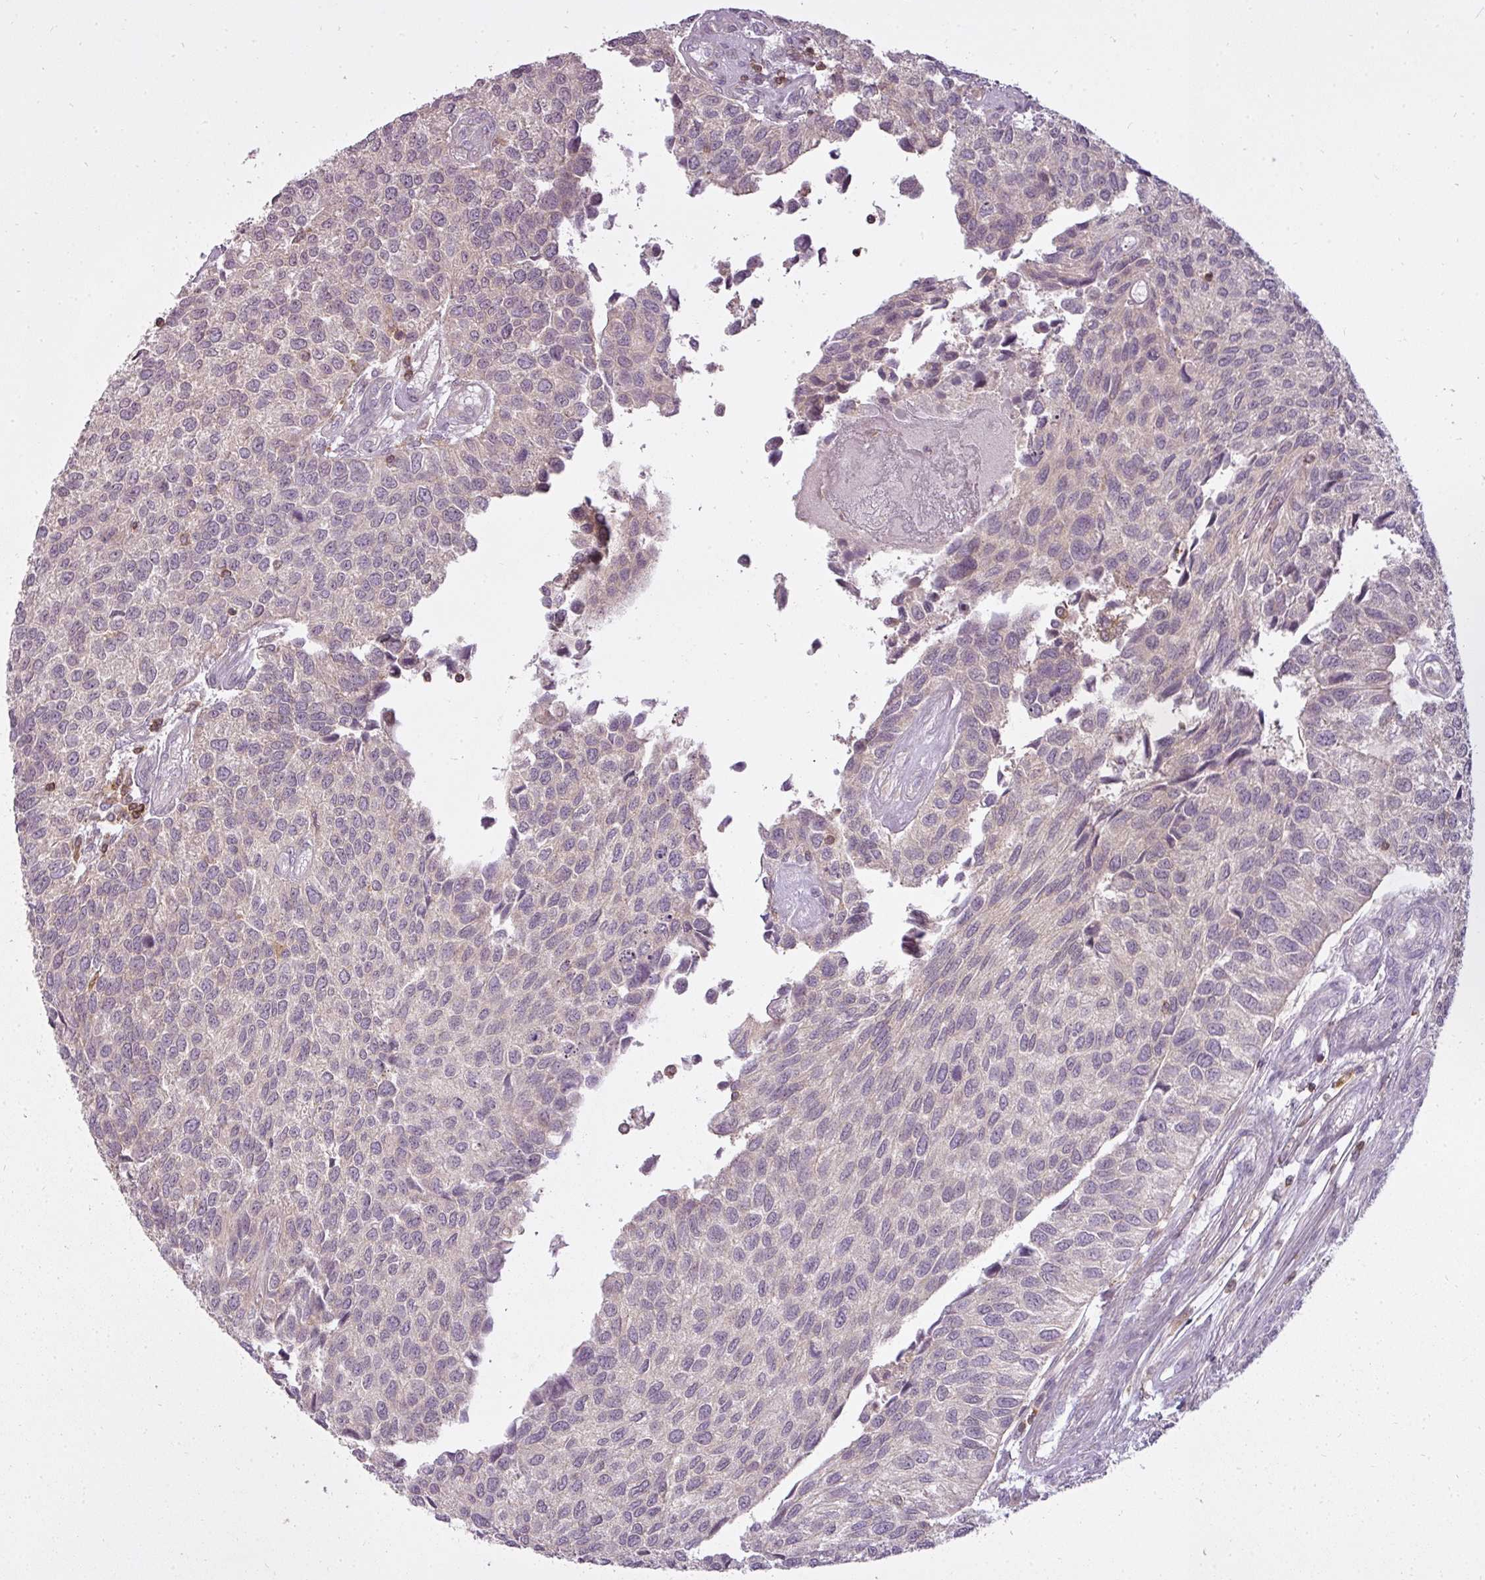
{"staining": {"intensity": "negative", "quantity": "none", "location": "none"}, "tissue": "urothelial cancer", "cell_type": "Tumor cells", "image_type": "cancer", "snomed": [{"axis": "morphology", "description": "Urothelial carcinoma, NOS"}, {"axis": "topography", "description": "Urinary bladder"}], "caption": "Urothelial cancer was stained to show a protein in brown. There is no significant staining in tumor cells.", "gene": "STK4", "patient": {"sex": "male", "age": 55}}